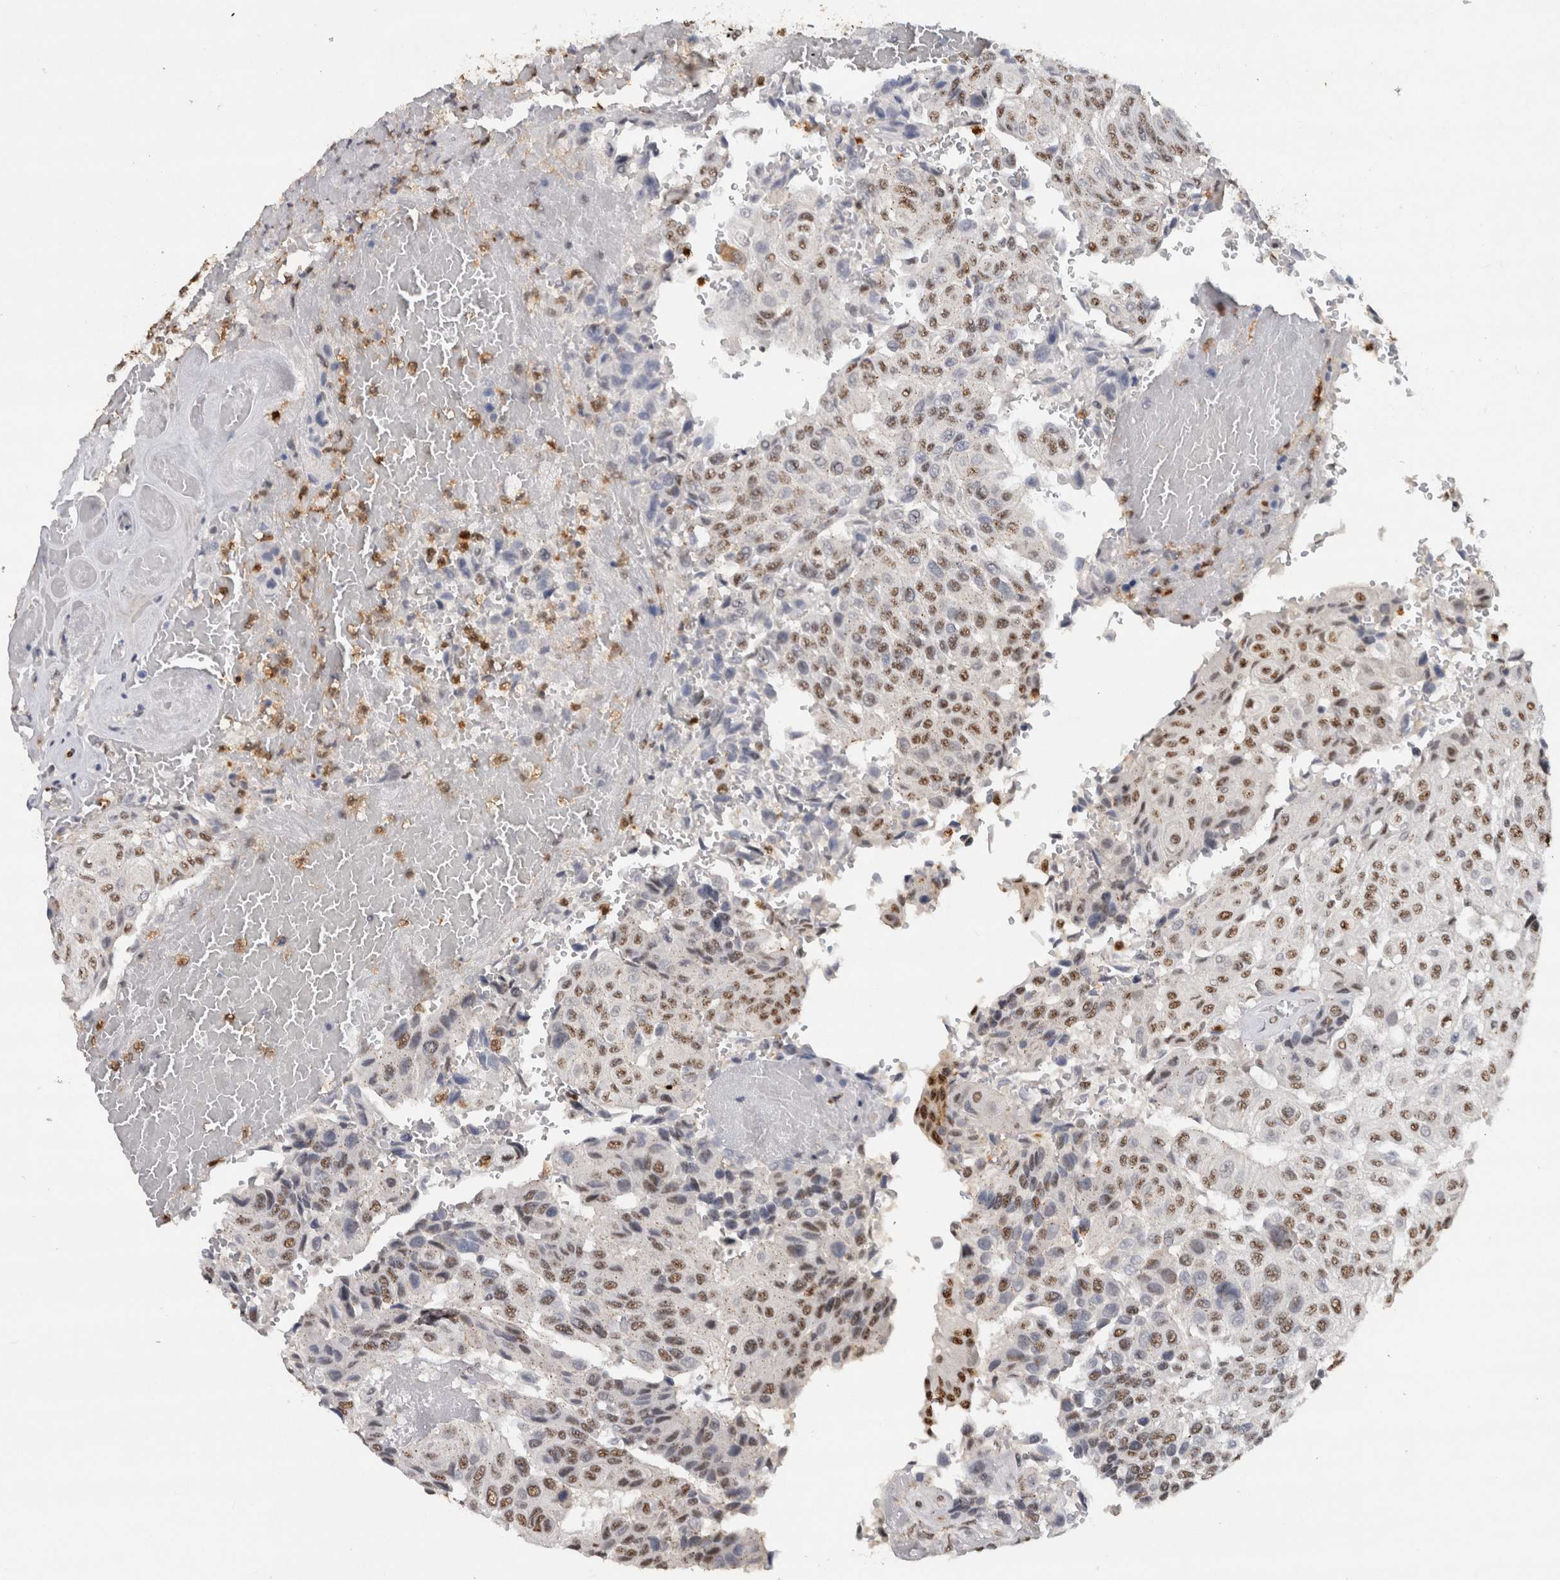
{"staining": {"intensity": "weak", "quantity": ">75%", "location": "nuclear"}, "tissue": "urothelial cancer", "cell_type": "Tumor cells", "image_type": "cancer", "snomed": [{"axis": "morphology", "description": "Urothelial carcinoma, High grade"}, {"axis": "topography", "description": "Urinary bladder"}], "caption": "Protein staining by immunohistochemistry shows weak nuclear positivity in approximately >75% of tumor cells in urothelial cancer.", "gene": "RPS6KA2", "patient": {"sex": "male", "age": 66}}